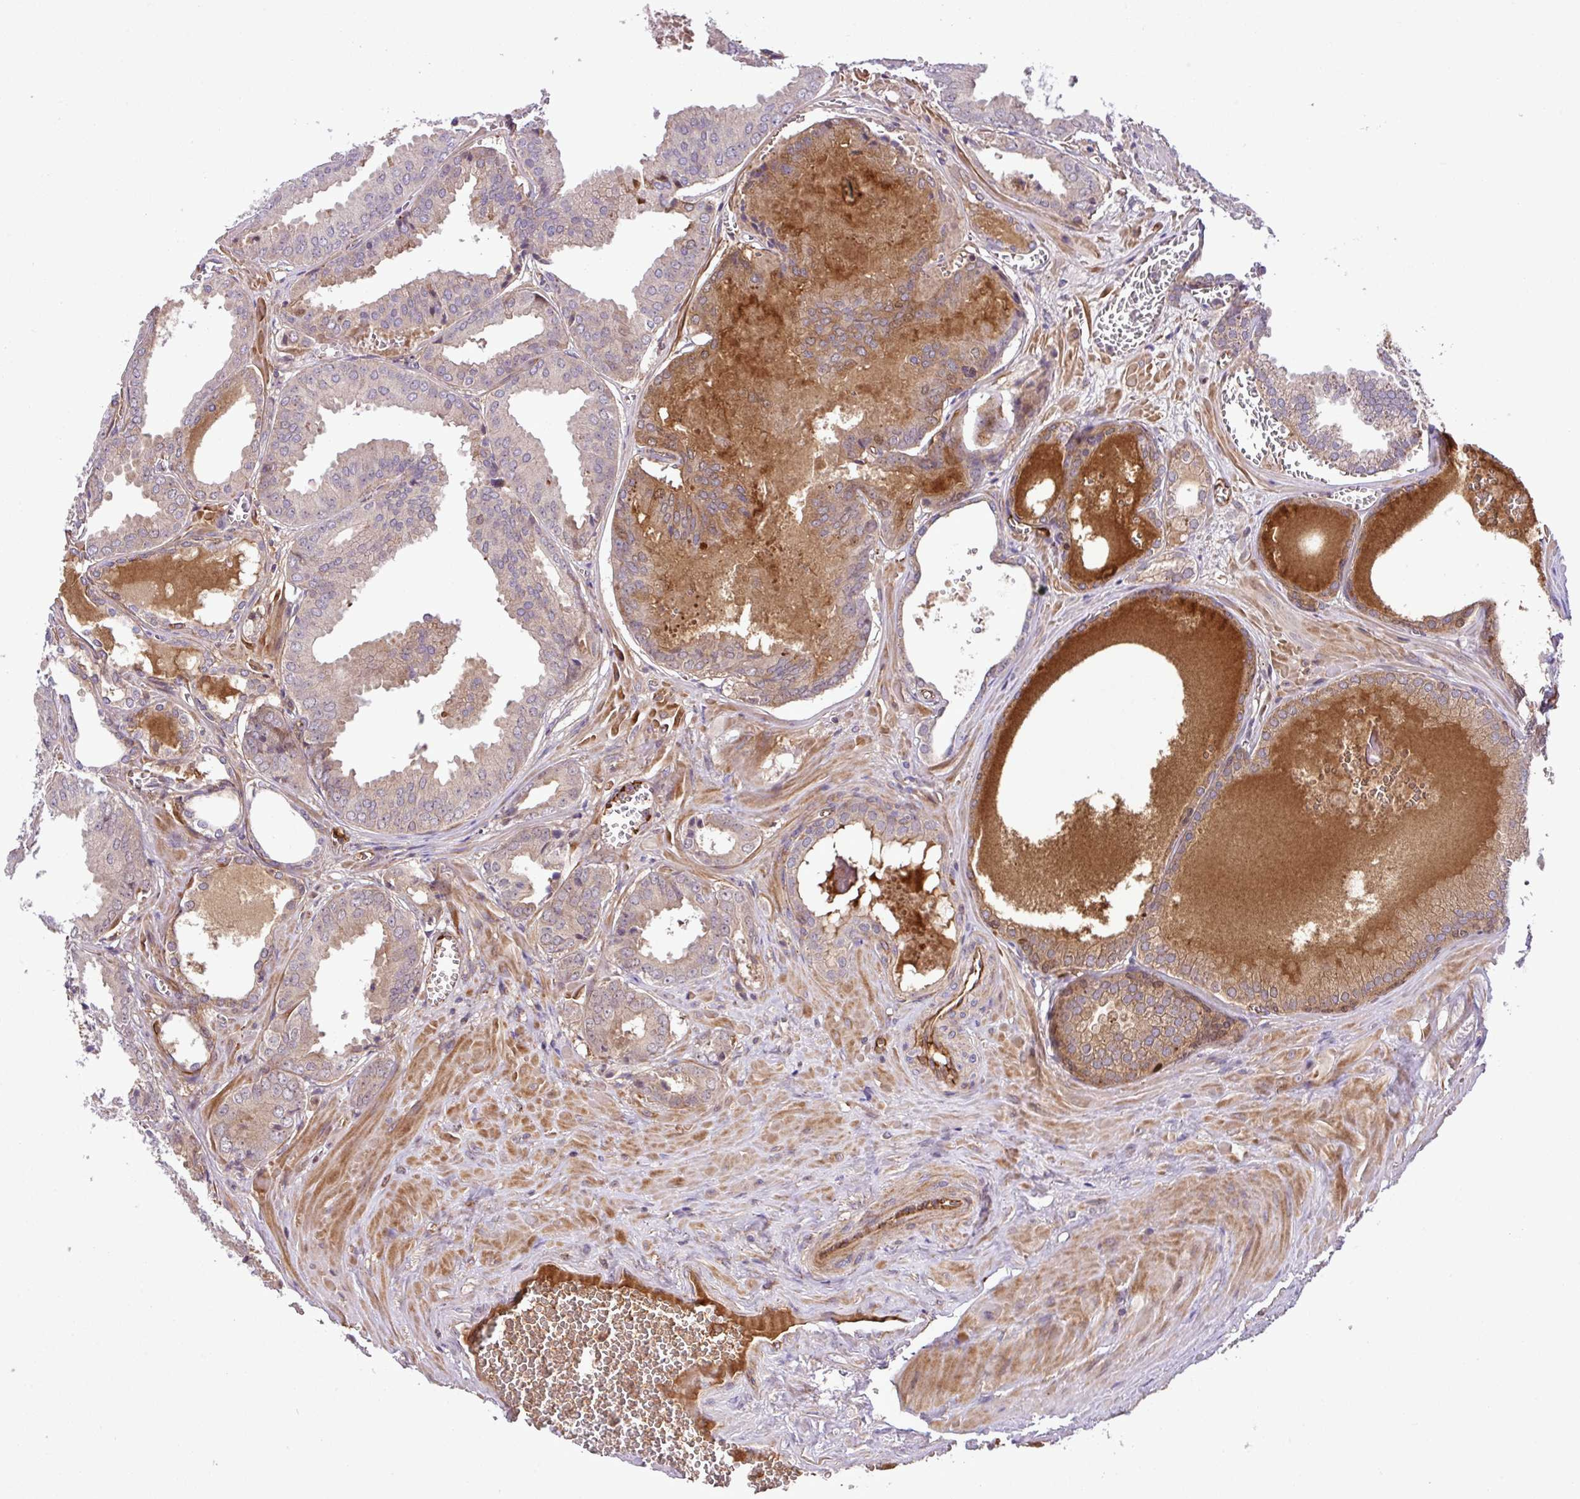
{"staining": {"intensity": "negative", "quantity": "none", "location": "none"}, "tissue": "prostate cancer", "cell_type": "Tumor cells", "image_type": "cancer", "snomed": [{"axis": "morphology", "description": "Adenocarcinoma, Low grade"}, {"axis": "topography", "description": "Prostate"}], "caption": "High power microscopy image of an immunohistochemistry (IHC) histopathology image of adenocarcinoma (low-grade) (prostate), revealing no significant expression in tumor cells.", "gene": "ZNF266", "patient": {"sex": "male", "age": 67}}